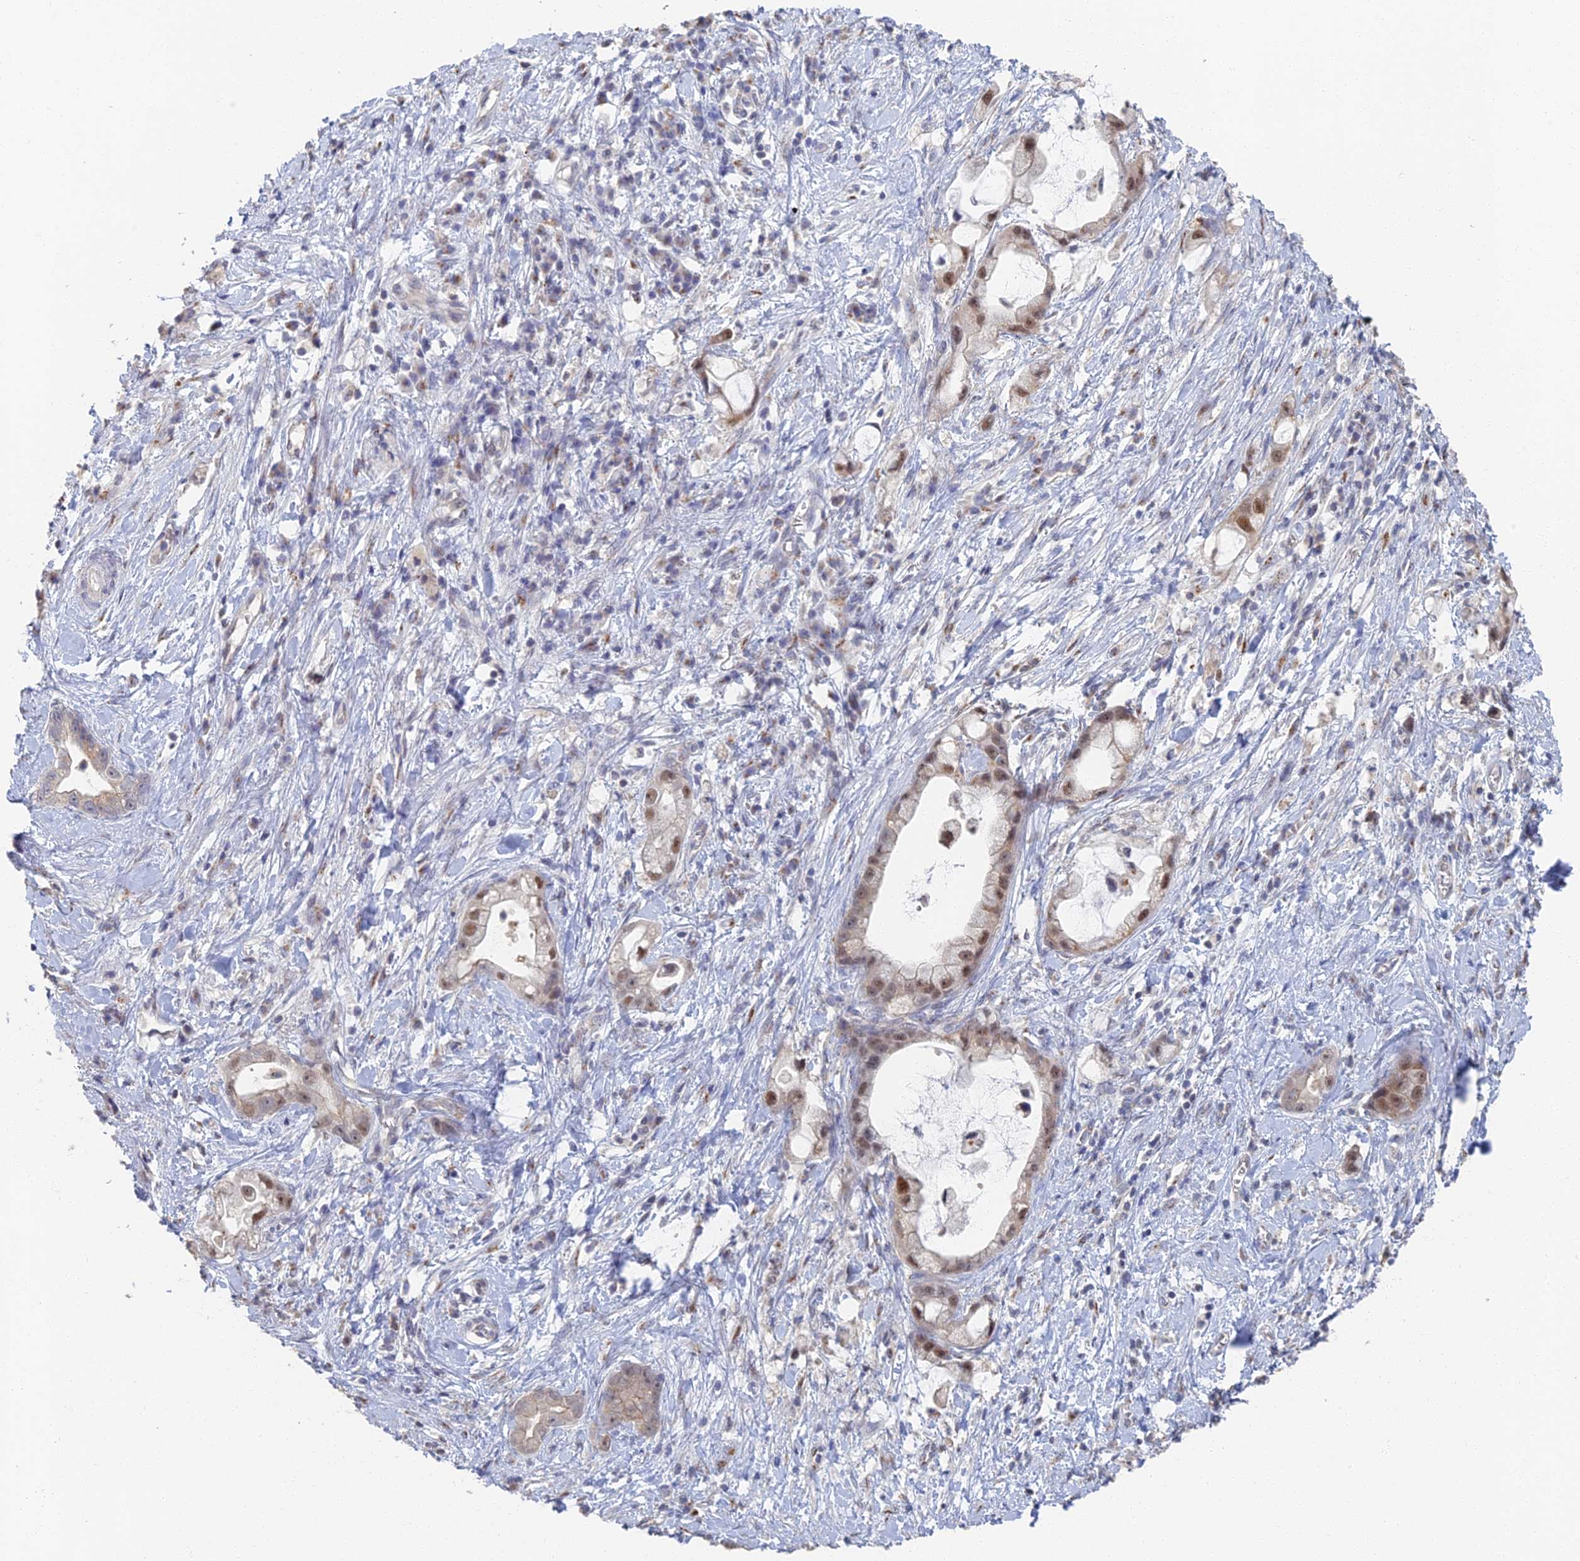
{"staining": {"intensity": "moderate", "quantity": ">75%", "location": "nuclear"}, "tissue": "stomach cancer", "cell_type": "Tumor cells", "image_type": "cancer", "snomed": [{"axis": "morphology", "description": "Adenocarcinoma, NOS"}, {"axis": "topography", "description": "Stomach"}], "caption": "Protein expression analysis of human stomach cancer (adenocarcinoma) reveals moderate nuclear expression in about >75% of tumor cells. The protein is stained brown, and the nuclei are stained in blue (DAB IHC with brightfield microscopy, high magnification).", "gene": "GPATCH1", "patient": {"sex": "male", "age": 55}}